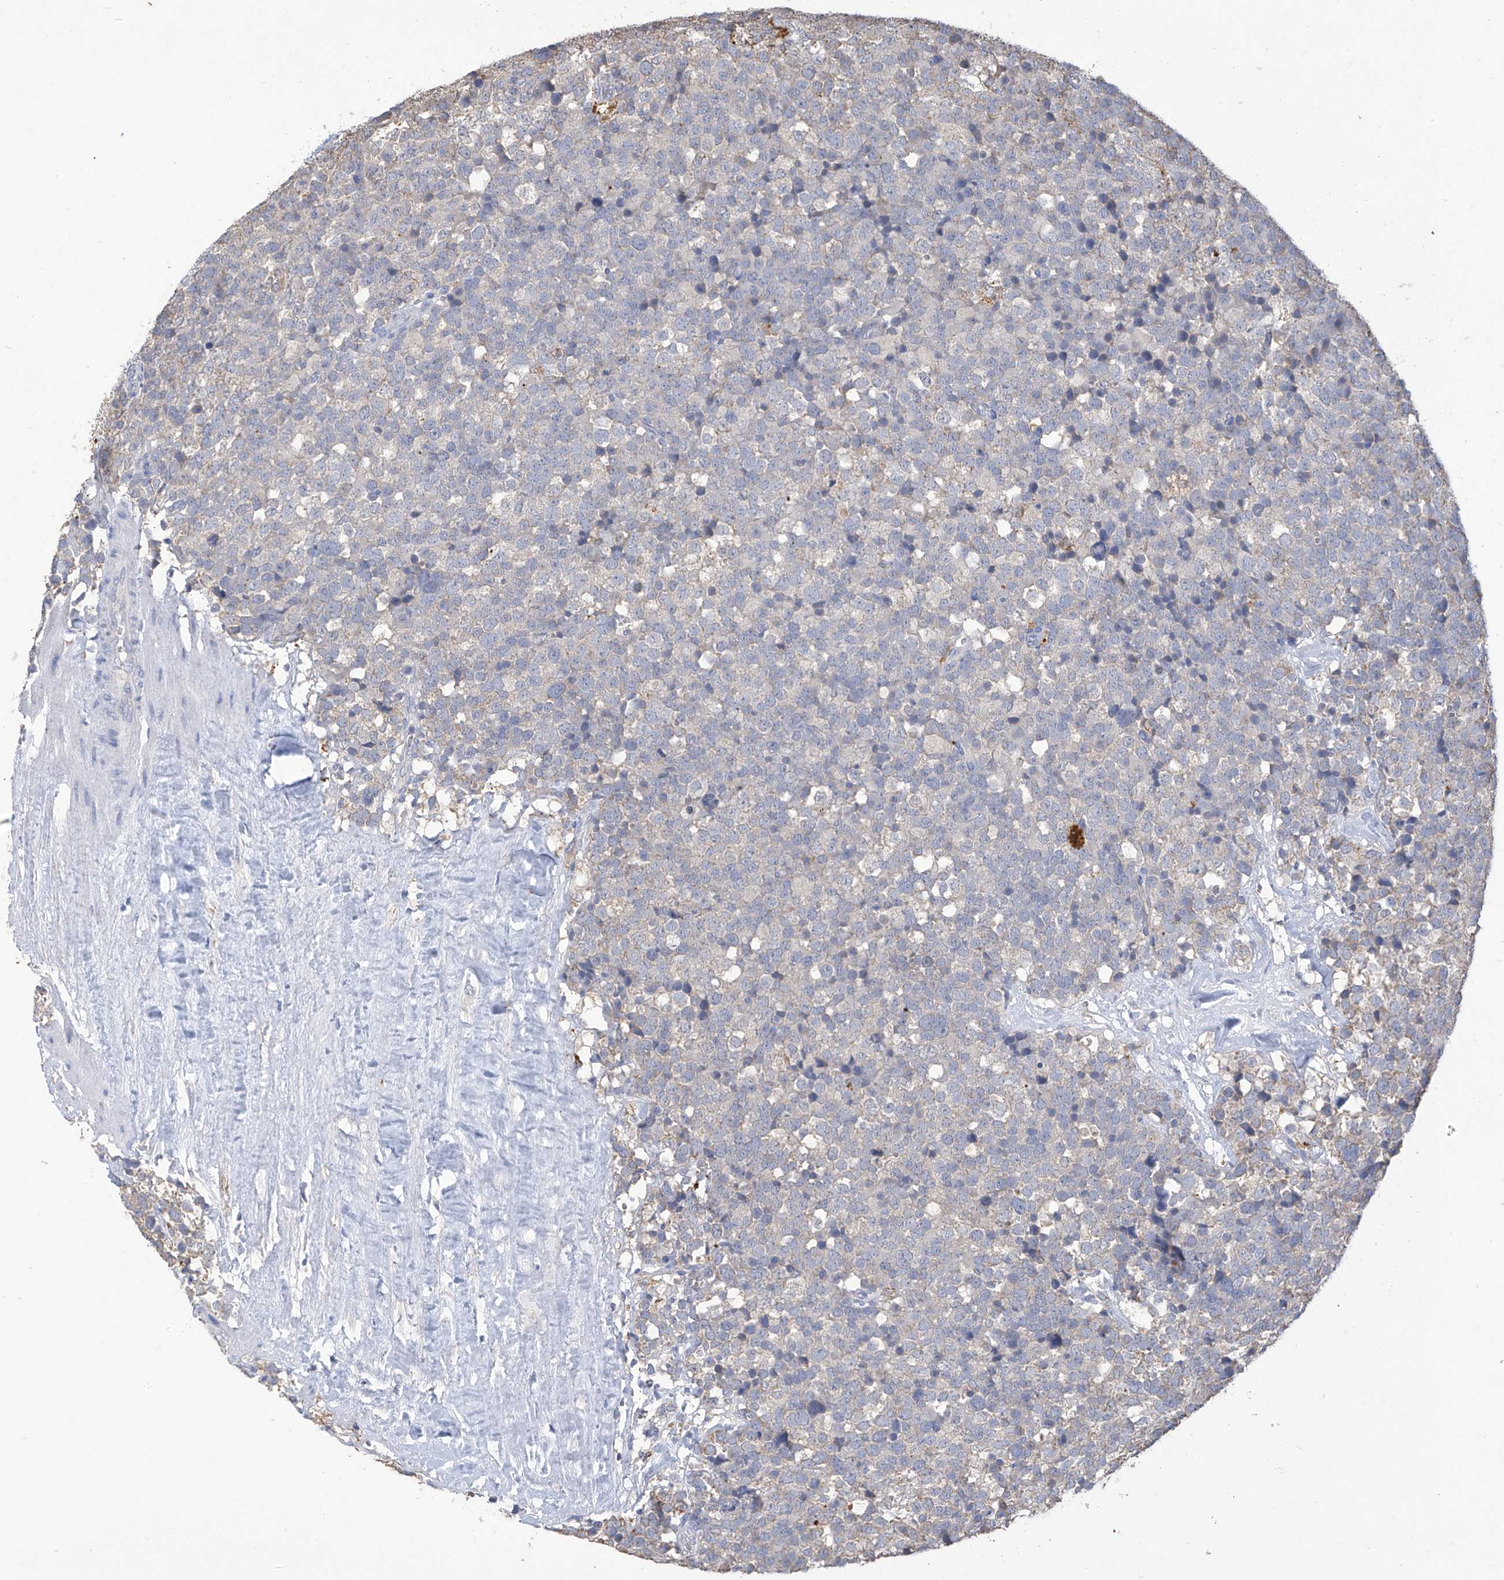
{"staining": {"intensity": "negative", "quantity": "none", "location": "none"}, "tissue": "testis cancer", "cell_type": "Tumor cells", "image_type": "cancer", "snomed": [{"axis": "morphology", "description": "Seminoma, NOS"}, {"axis": "topography", "description": "Testis"}], "caption": "Tumor cells show no significant protein expression in testis cancer. (DAB immunohistochemistry (IHC) with hematoxylin counter stain).", "gene": "OGT", "patient": {"sex": "male", "age": 71}}